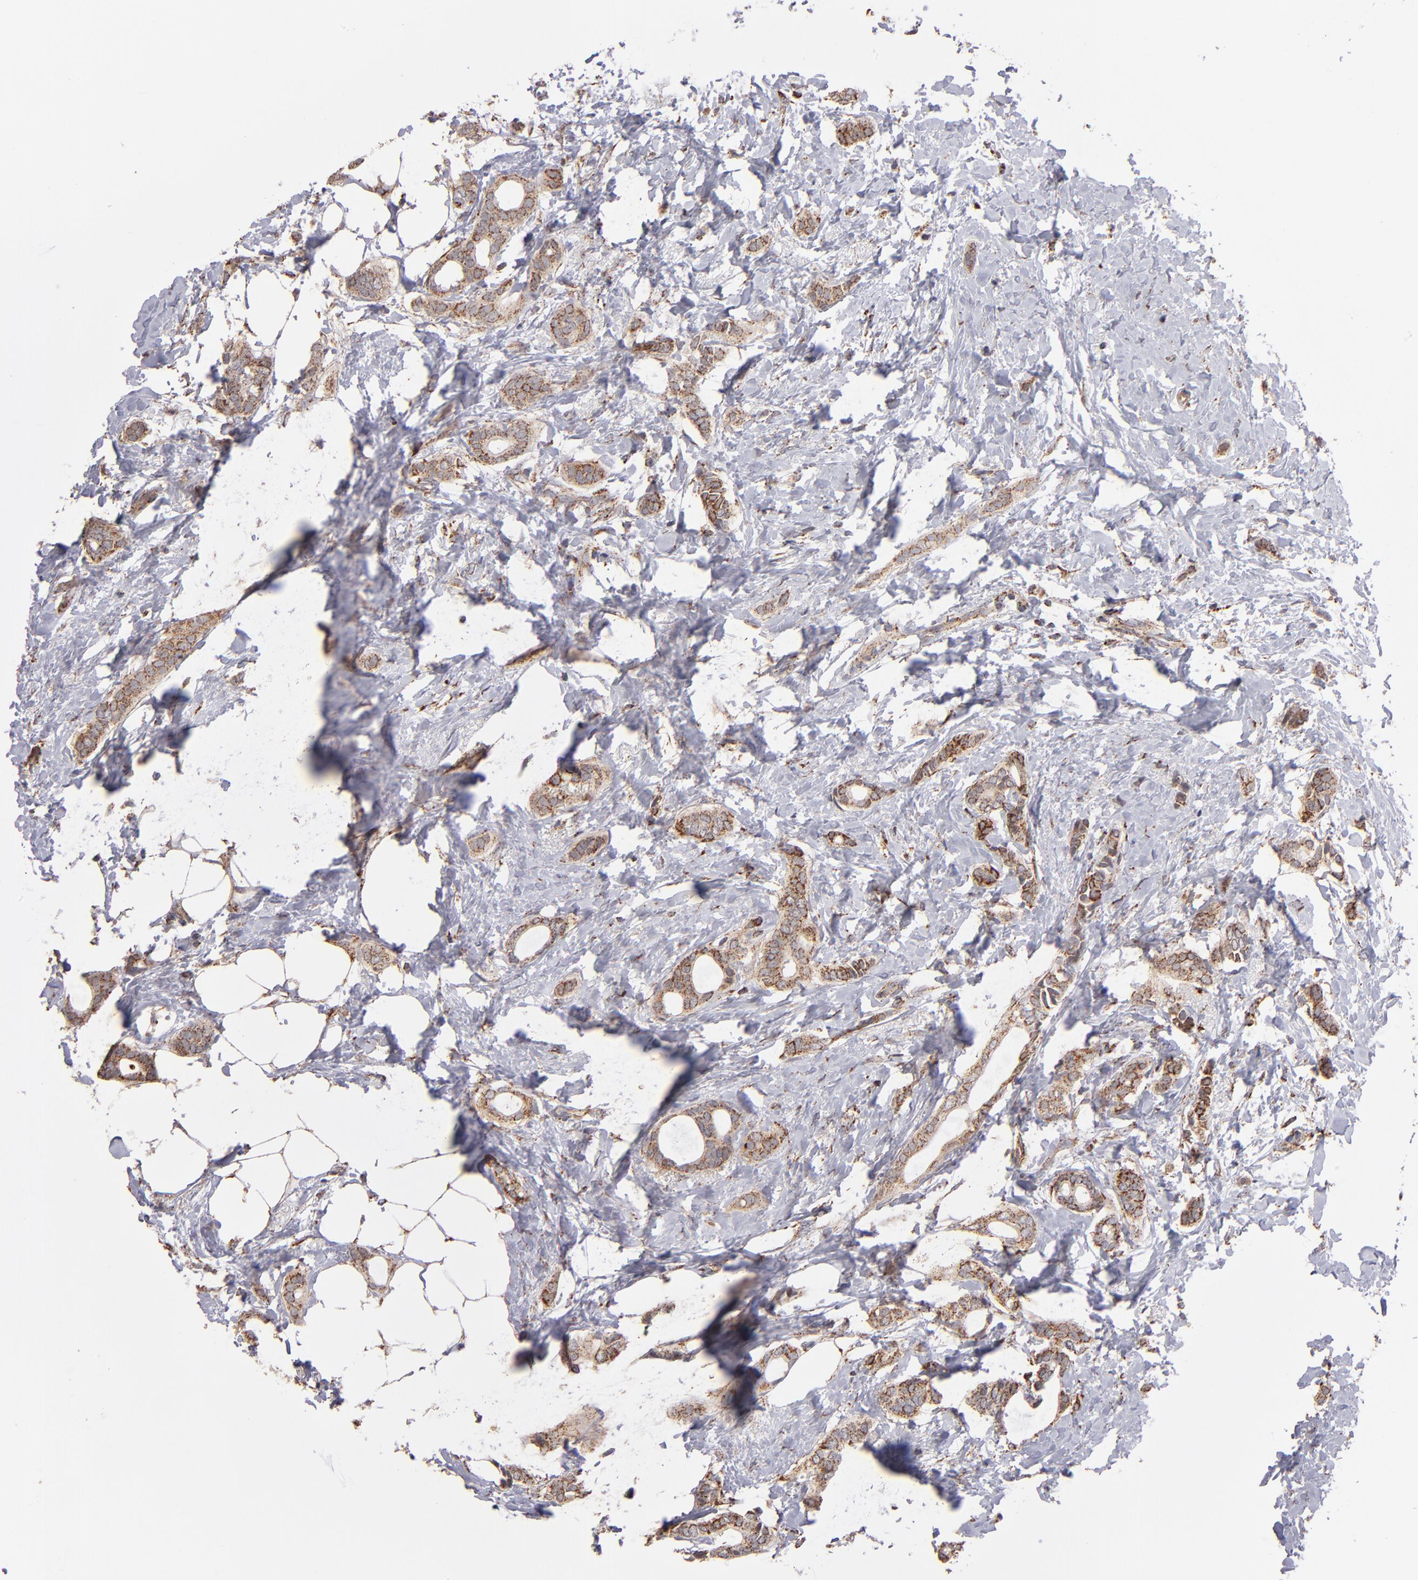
{"staining": {"intensity": "moderate", "quantity": ">75%", "location": "cytoplasmic/membranous"}, "tissue": "breast cancer", "cell_type": "Tumor cells", "image_type": "cancer", "snomed": [{"axis": "morphology", "description": "Duct carcinoma"}, {"axis": "topography", "description": "Breast"}], "caption": "Immunohistochemistry staining of breast cancer, which demonstrates medium levels of moderate cytoplasmic/membranous positivity in approximately >75% of tumor cells indicating moderate cytoplasmic/membranous protein staining. The staining was performed using DAB (brown) for protein detection and nuclei were counterstained in hematoxylin (blue).", "gene": "DLST", "patient": {"sex": "female", "age": 54}}